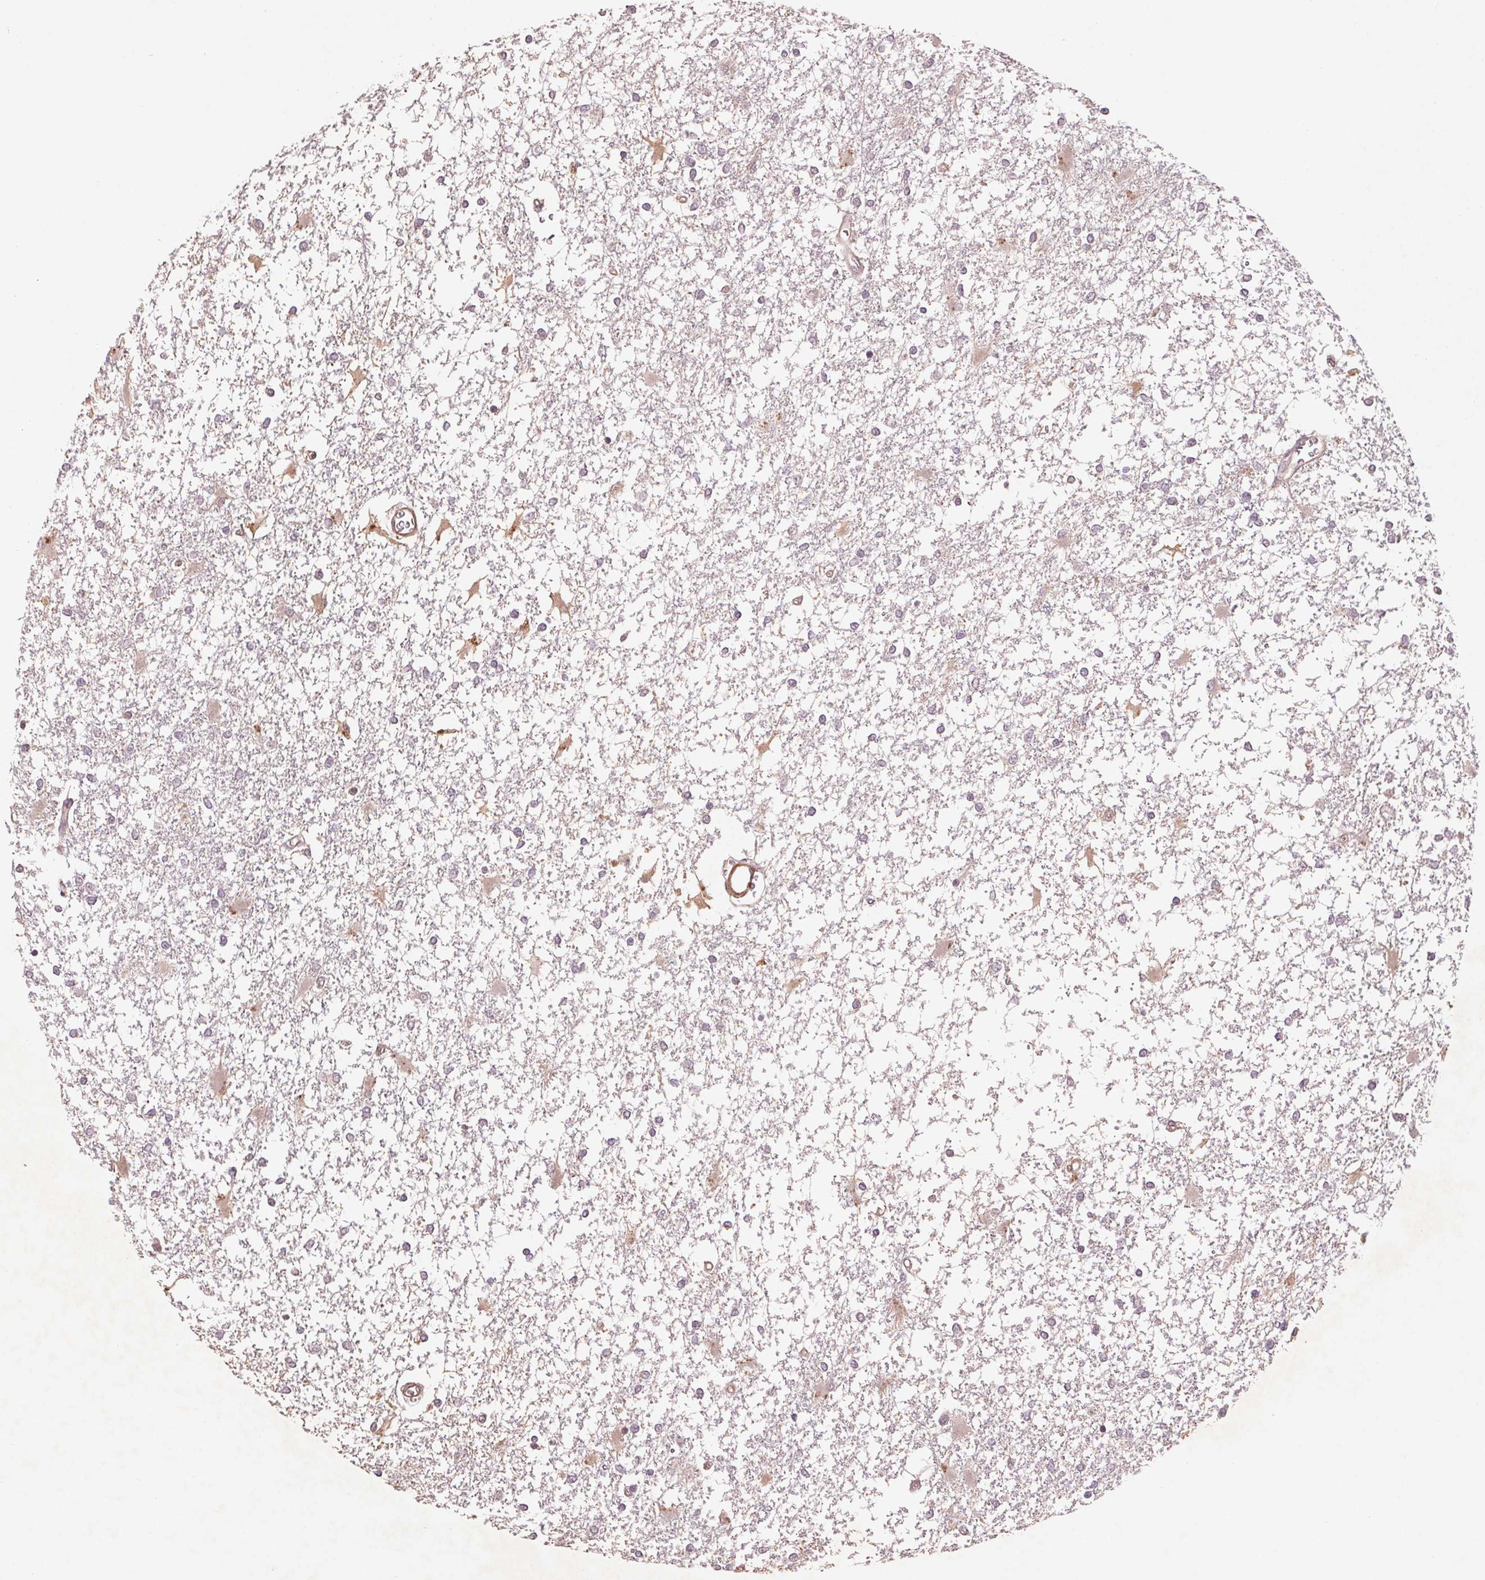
{"staining": {"intensity": "negative", "quantity": "none", "location": "none"}, "tissue": "glioma", "cell_type": "Tumor cells", "image_type": "cancer", "snomed": [{"axis": "morphology", "description": "Glioma, malignant, High grade"}, {"axis": "topography", "description": "Cerebral cortex"}], "caption": "IHC of malignant high-grade glioma reveals no staining in tumor cells.", "gene": "SMLR1", "patient": {"sex": "male", "age": 79}}